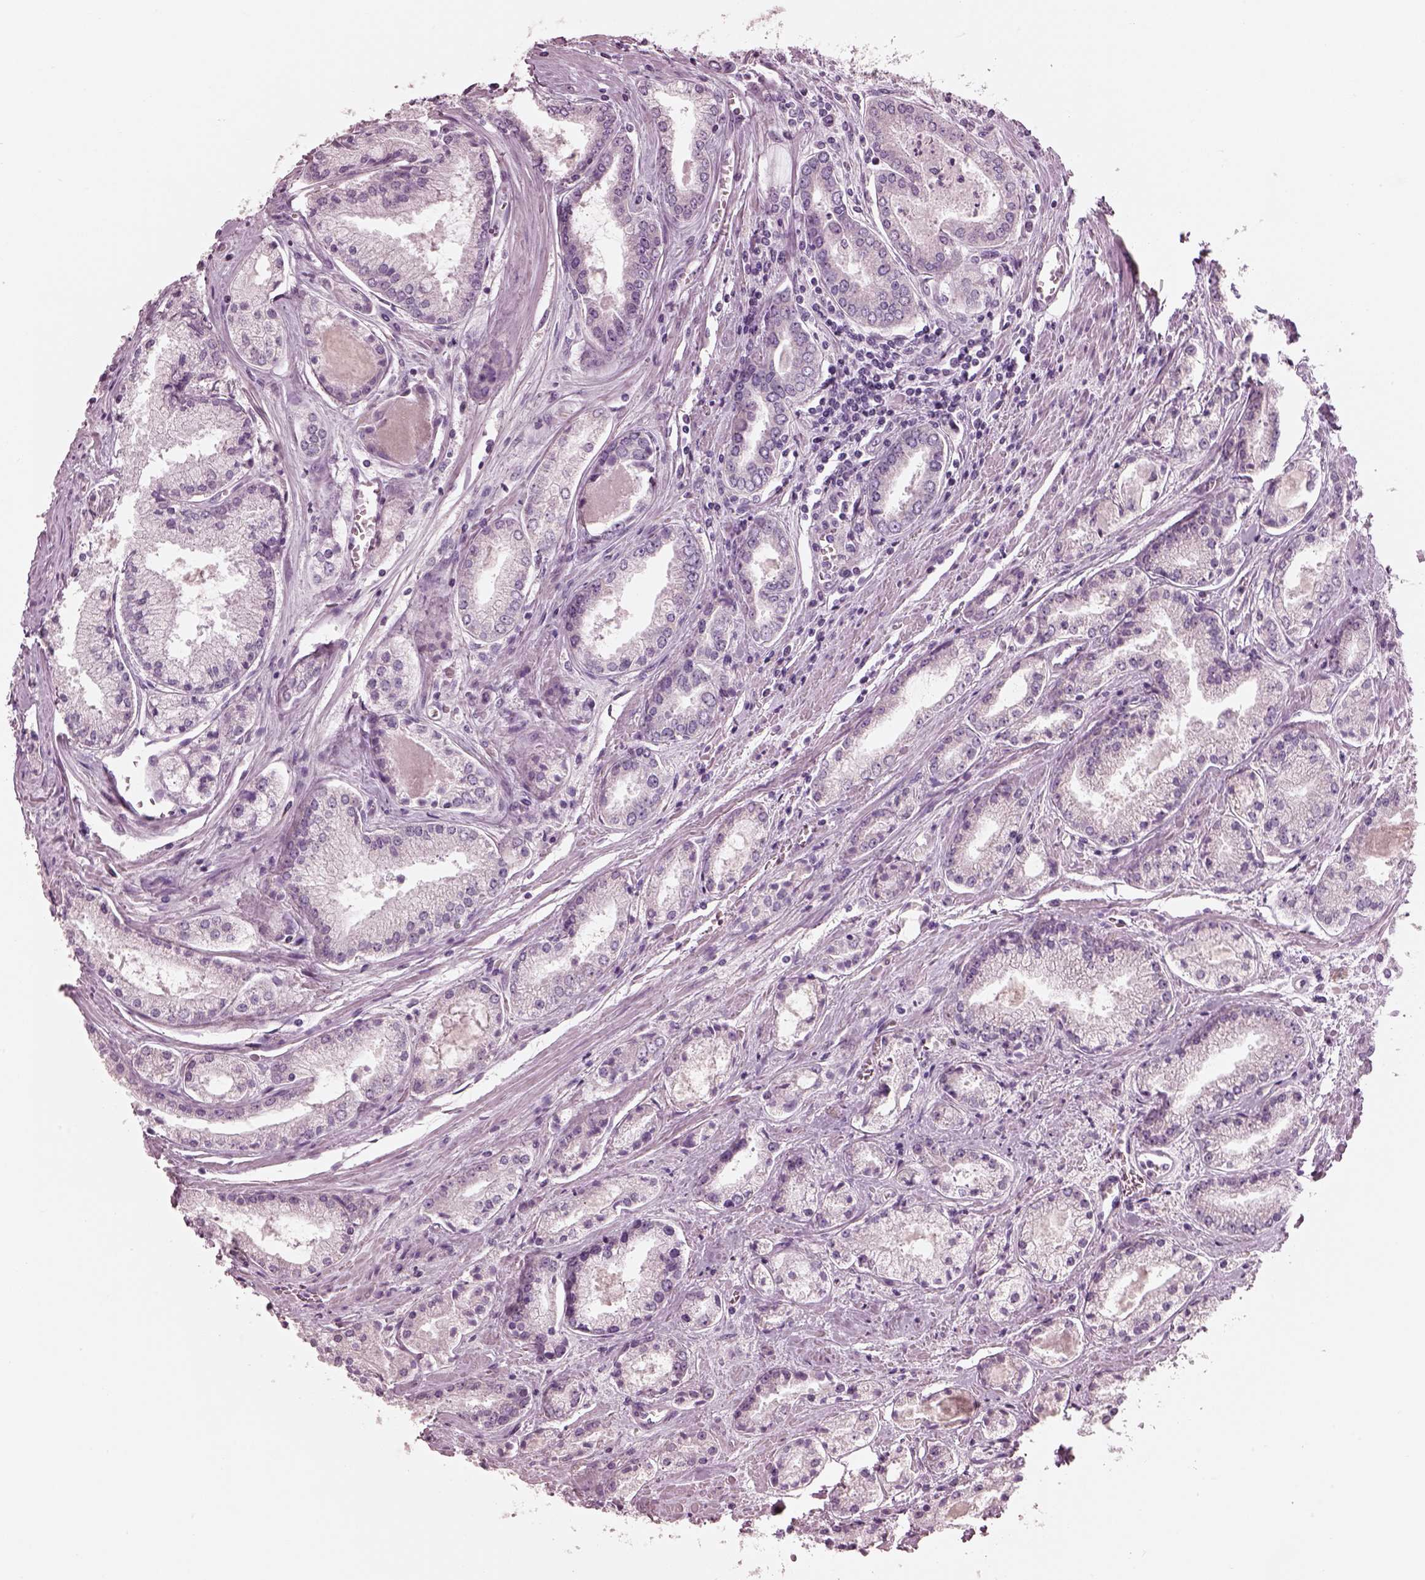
{"staining": {"intensity": "negative", "quantity": "none", "location": "none"}, "tissue": "prostate cancer", "cell_type": "Tumor cells", "image_type": "cancer", "snomed": [{"axis": "morphology", "description": "Adenocarcinoma, NOS"}, {"axis": "topography", "description": "Prostate"}], "caption": "Tumor cells are negative for brown protein staining in prostate adenocarcinoma.", "gene": "SLC27A2", "patient": {"sex": "male", "age": 72}}